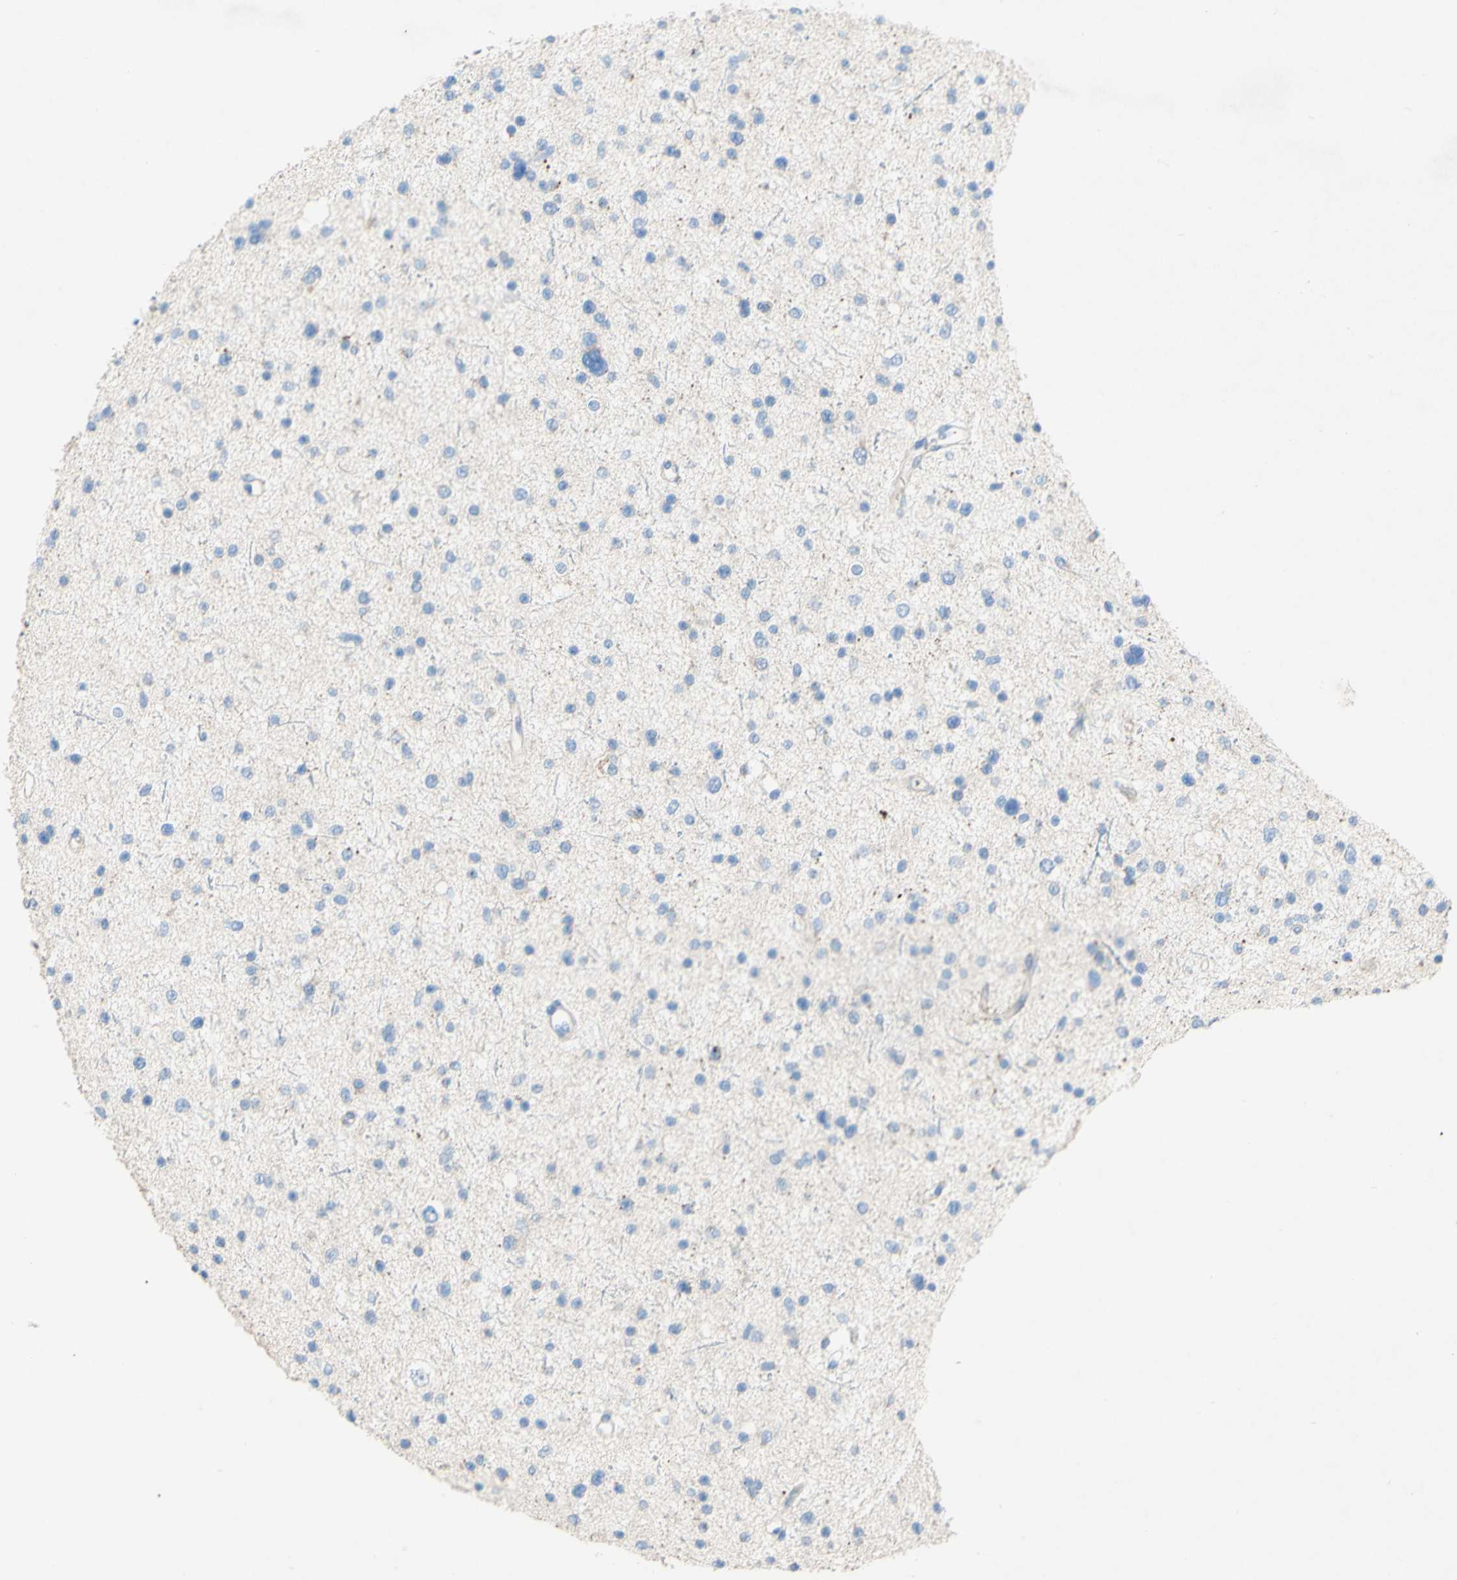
{"staining": {"intensity": "negative", "quantity": "none", "location": "none"}, "tissue": "glioma", "cell_type": "Tumor cells", "image_type": "cancer", "snomed": [{"axis": "morphology", "description": "Glioma, malignant, Low grade"}, {"axis": "topography", "description": "Brain"}], "caption": "IHC photomicrograph of human glioma stained for a protein (brown), which demonstrates no staining in tumor cells.", "gene": "ACADL", "patient": {"sex": "female", "age": 37}}